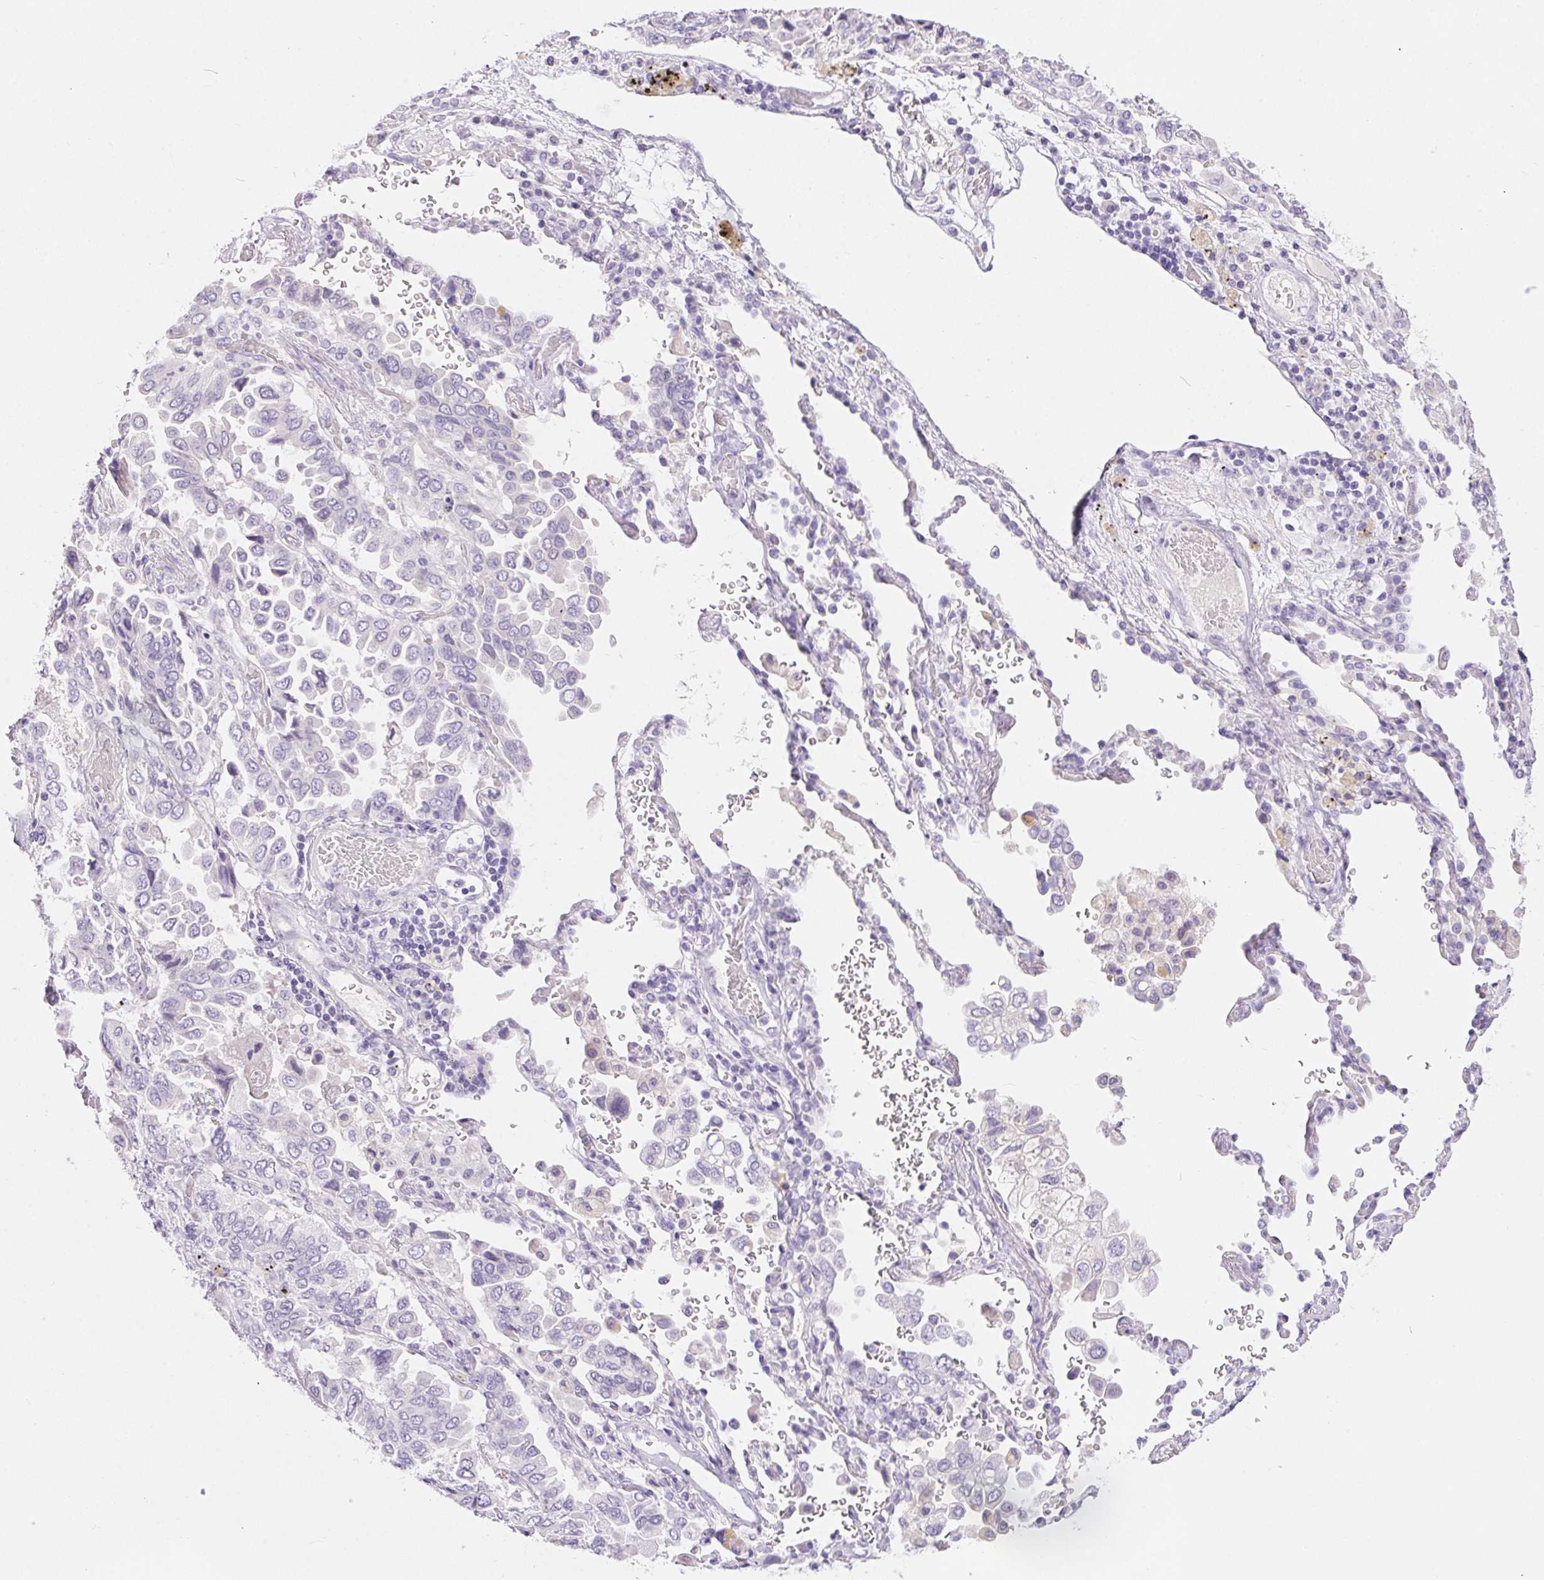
{"staining": {"intensity": "negative", "quantity": "none", "location": "none"}, "tissue": "lung cancer", "cell_type": "Tumor cells", "image_type": "cancer", "snomed": [{"axis": "morphology", "description": "Aneuploidy"}, {"axis": "morphology", "description": "Adenocarcinoma, NOS"}, {"axis": "morphology", "description": "Adenocarcinoma, metastatic, NOS"}, {"axis": "topography", "description": "Lymph node"}, {"axis": "topography", "description": "Lung"}], "caption": "This is an IHC histopathology image of lung cancer (metastatic adenocarcinoma). There is no expression in tumor cells.", "gene": "CLDN16", "patient": {"sex": "female", "age": 48}}